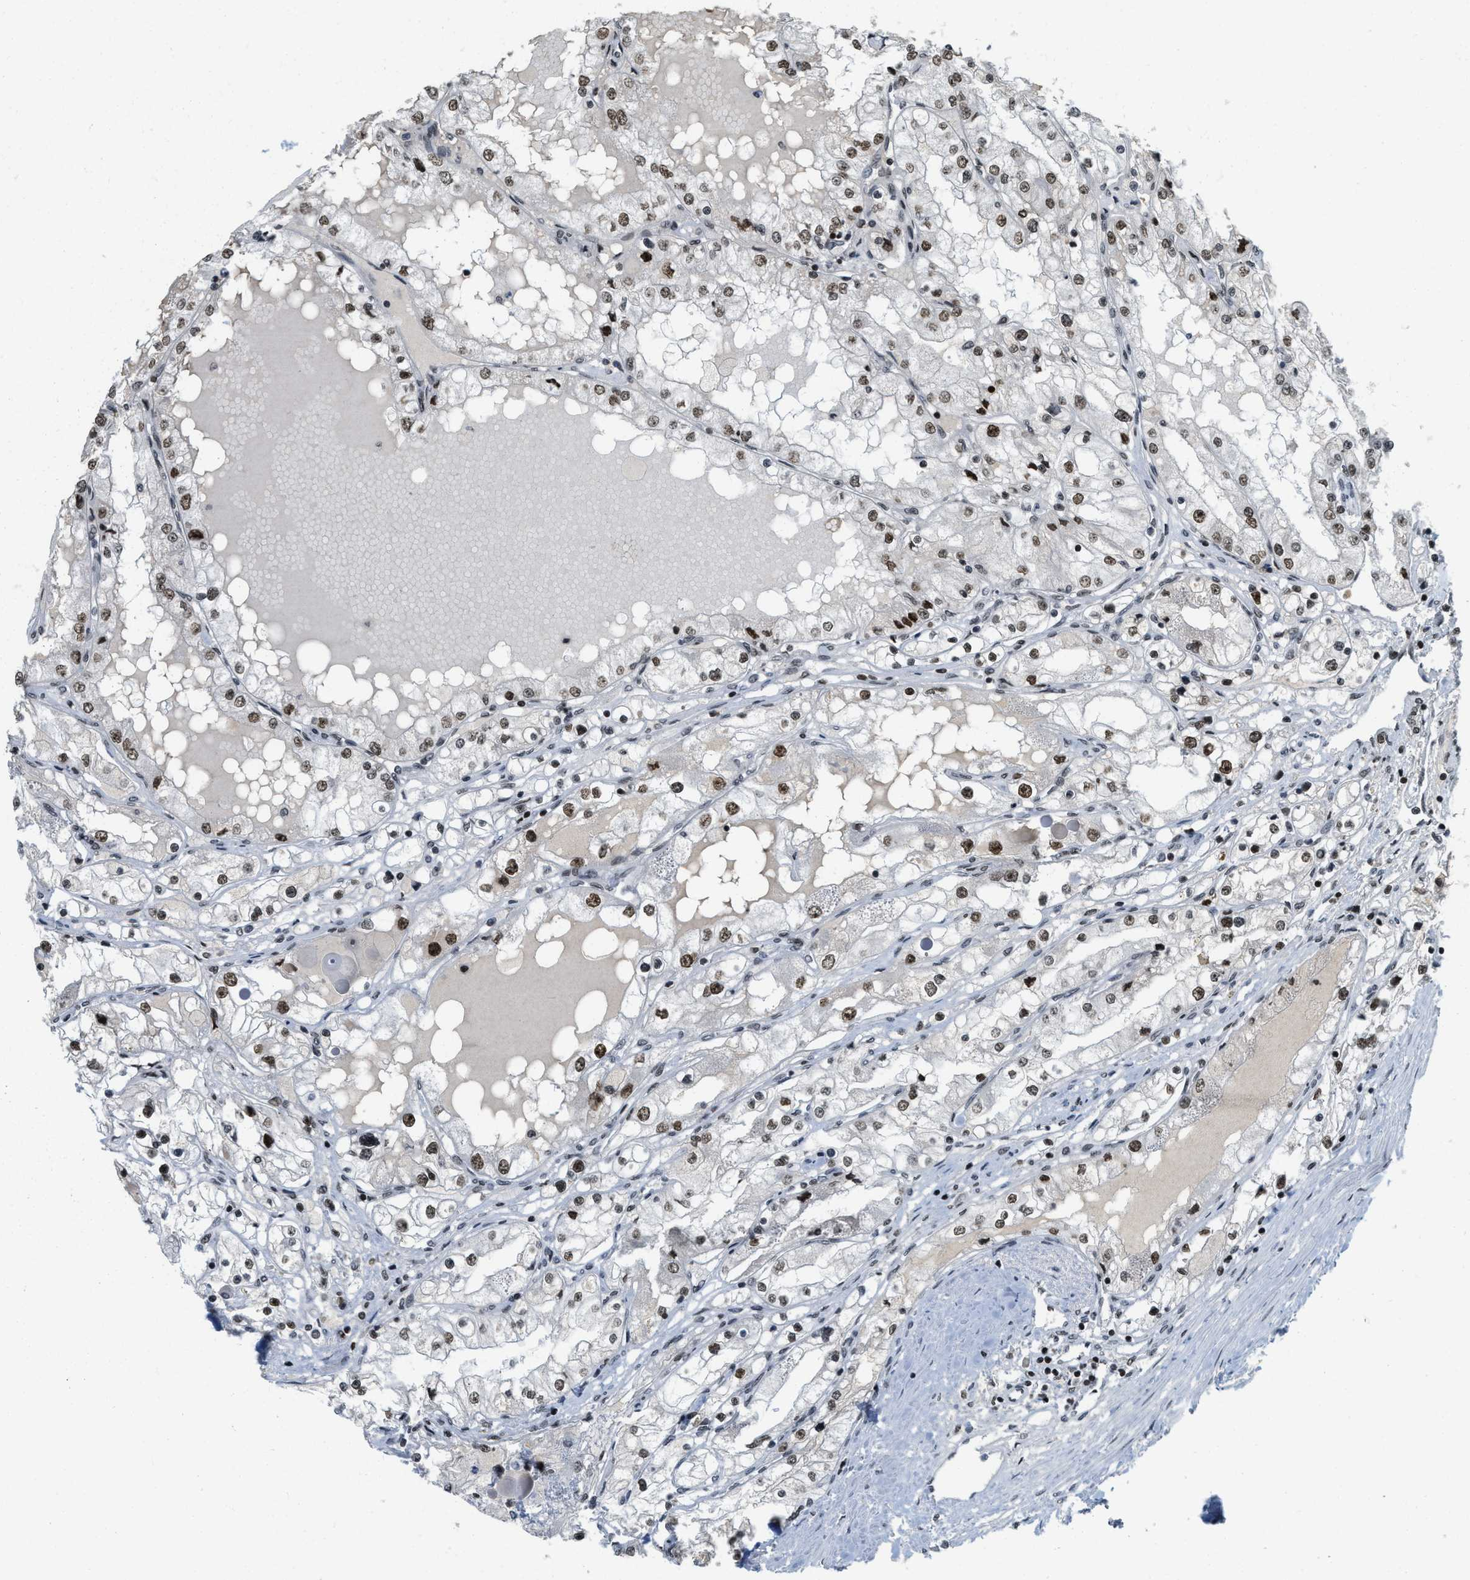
{"staining": {"intensity": "moderate", "quantity": ">75%", "location": "nuclear"}, "tissue": "renal cancer", "cell_type": "Tumor cells", "image_type": "cancer", "snomed": [{"axis": "morphology", "description": "Adenocarcinoma, NOS"}, {"axis": "topography", "description": "Kidney"}], "caption": "A photomicrograph of human renal cancer stained for a protein reveals moderate nuclear brown staining in tumor cells. (IHC, brightfield microscopy, high magnification).", "gene": "URB1", "patient": {"sex": "male", "age": 68}}